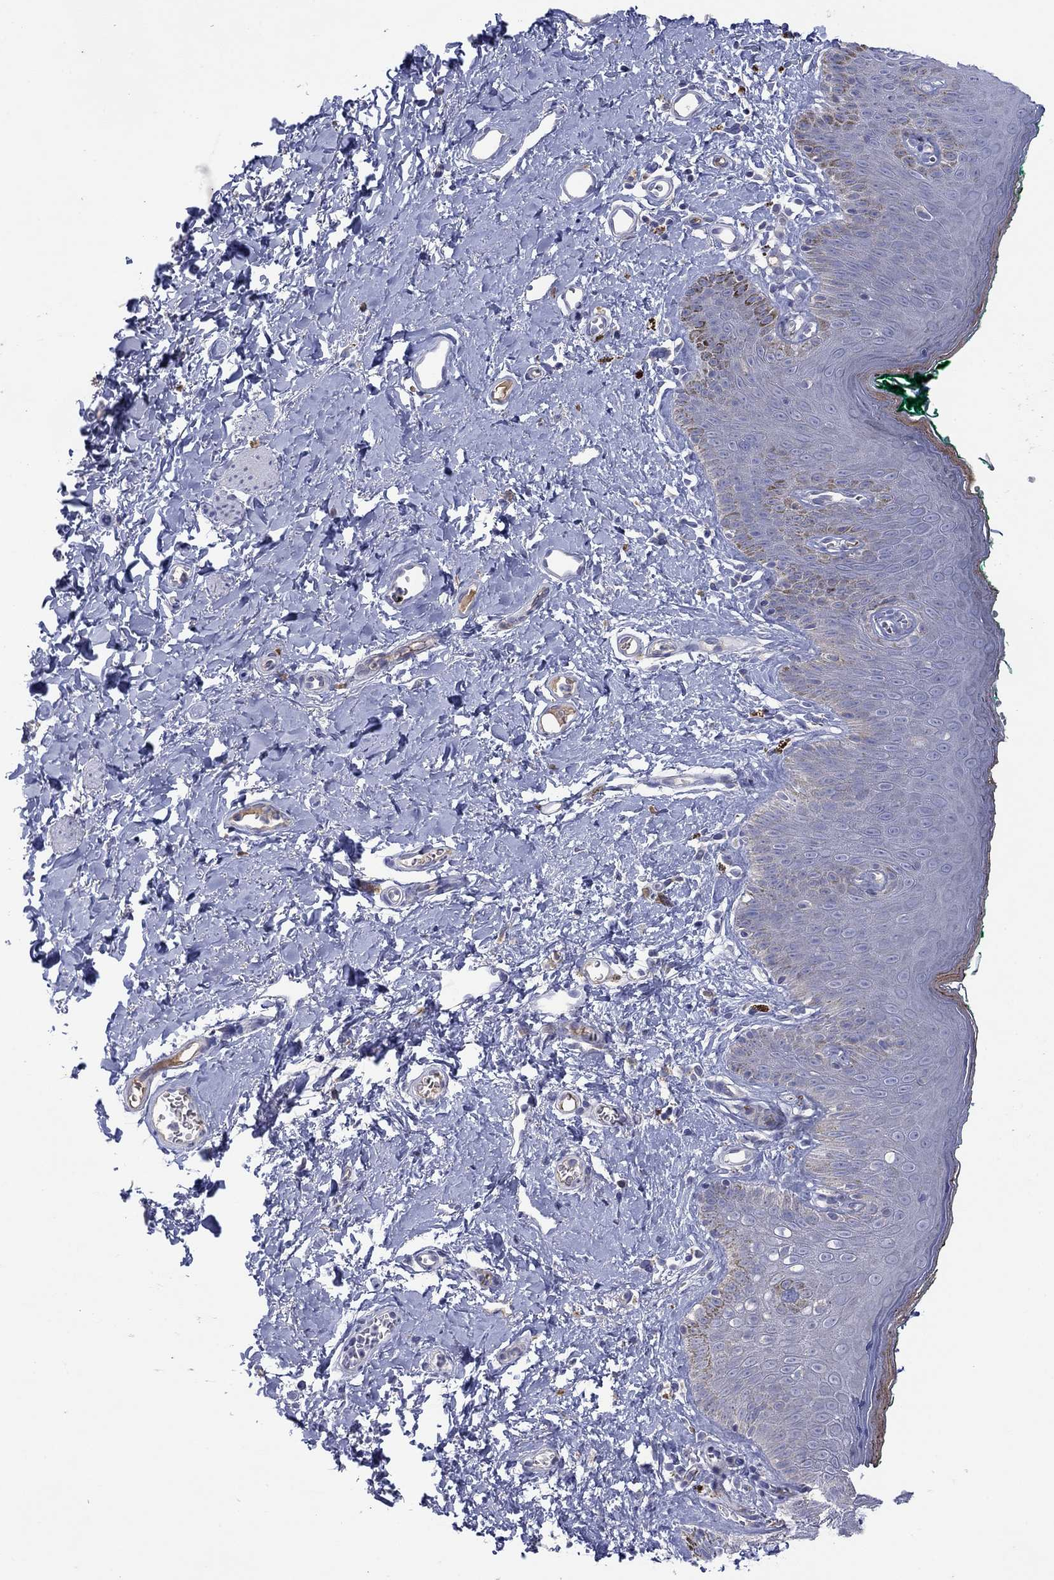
{"staining": {"intensity": "strong", "quantity": "<25%", "location": "cytoplasmic/membranous"}, "tissue": "skin", "cell_type": "Epidermal cells", "image_type": "normal", "snomed": [{"axis": "morphology", "description": "Normal tissue, NOS"}, {"axis": "topography", "description": "Vulva"}], "caption": "This is an image of IHC staining of unremarkable skin, which shows strong expression in the cytoplasmic/membranous of epidermal cells.", "gene": "PLCL2", "patient": {"sex": "female", "age": 66}}